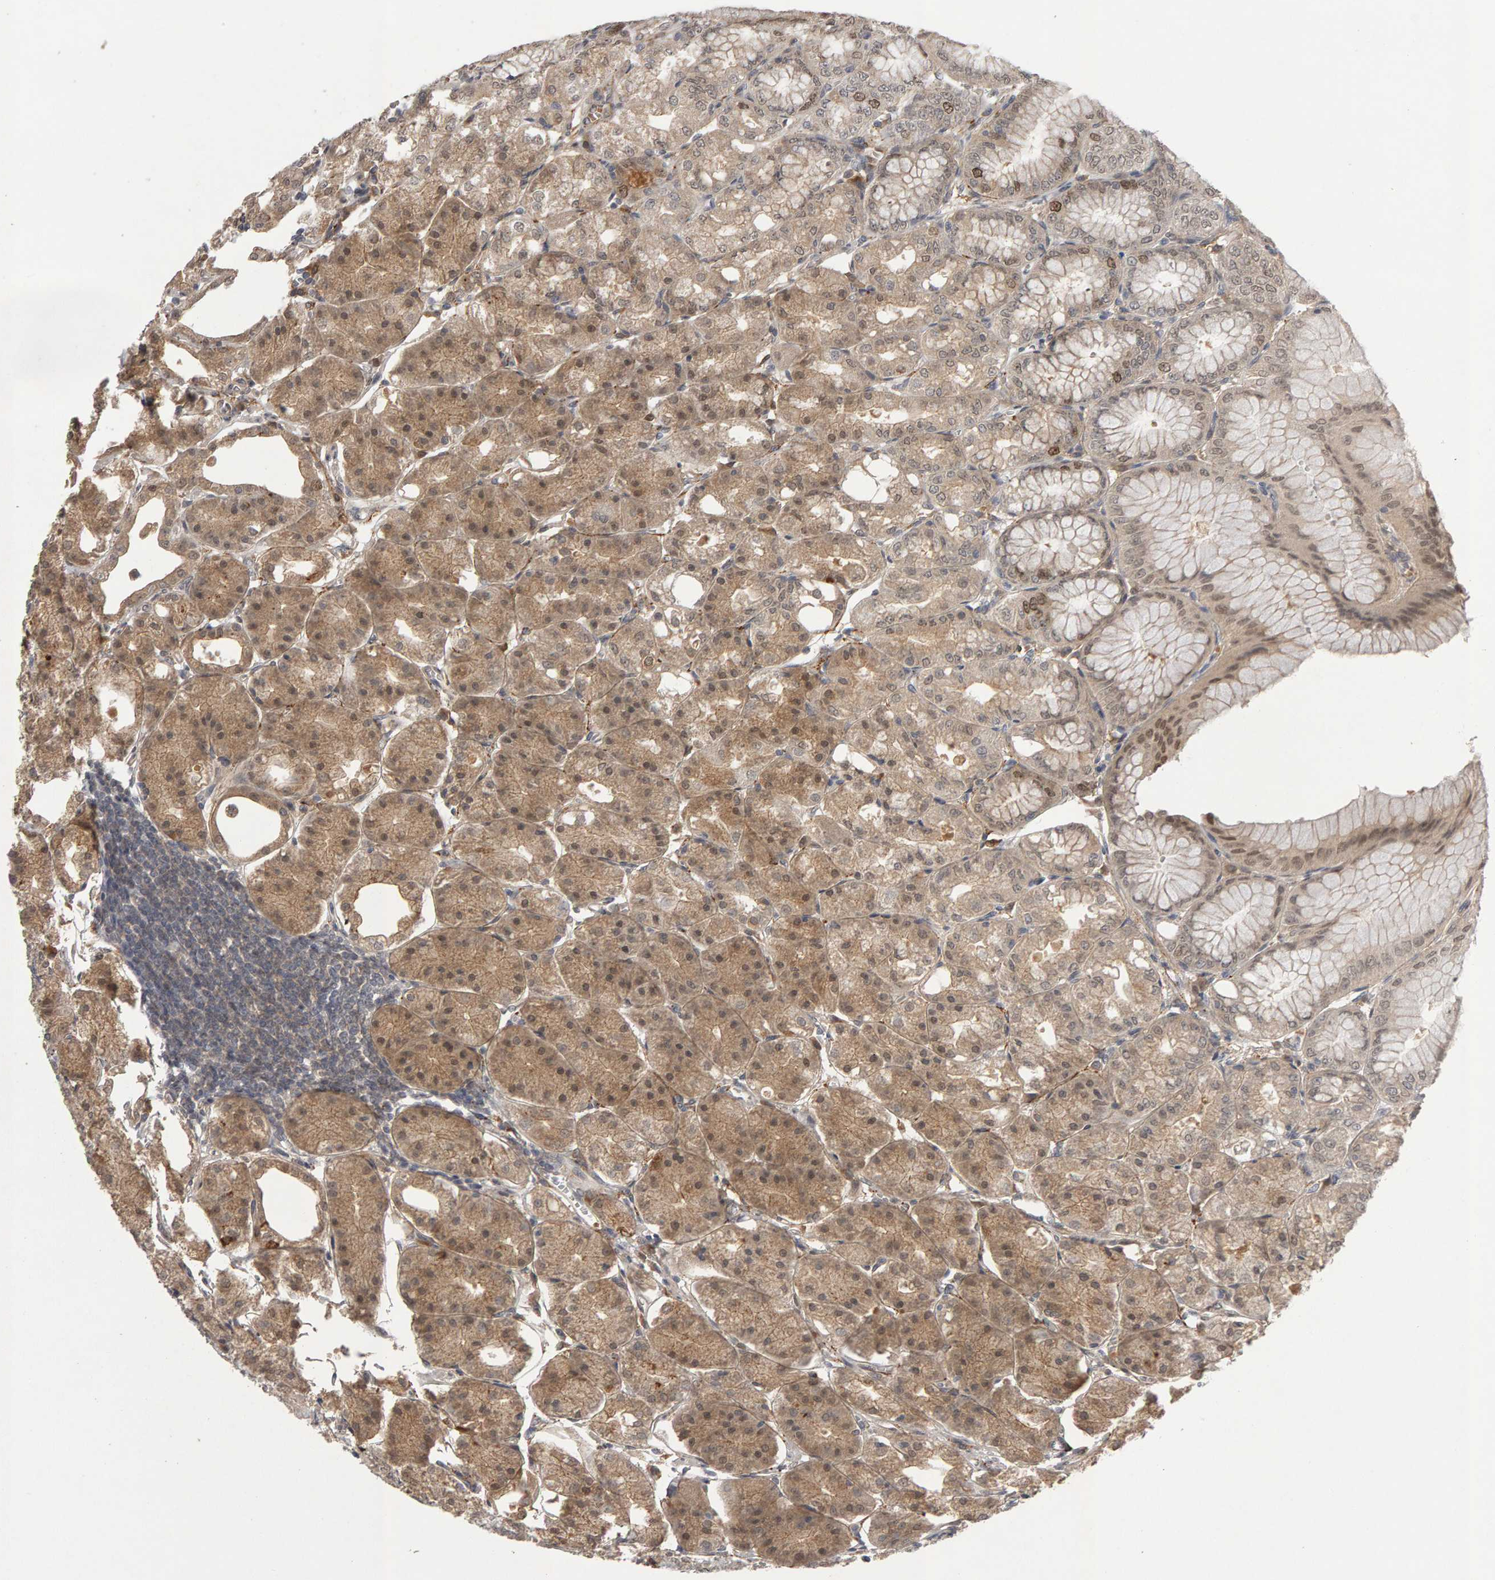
{"staining": {"intensity": "strong", "quantity": "<25%", "location": "cytoplasmic/membranous,nuclear"}, "tissue": "stomach", "cell_type": "Glandular cells", "image_type": "normal", "snomed": [{"axis": "morphology", "description": "Normal tissue, NOS"}, {"axis": "topography", "description": "Stomach, lower"}], "caption": "Immunohistochemical staining of normal stomach exhibits strong cytoplasmic/membranous,nuclear protein positivity in about <25% of glandular cells. (DAB = brown stain, brightfield microscopy at high magnification).", "gene": "CDCA5", "patient": {"sex": "male", "age": 71}}